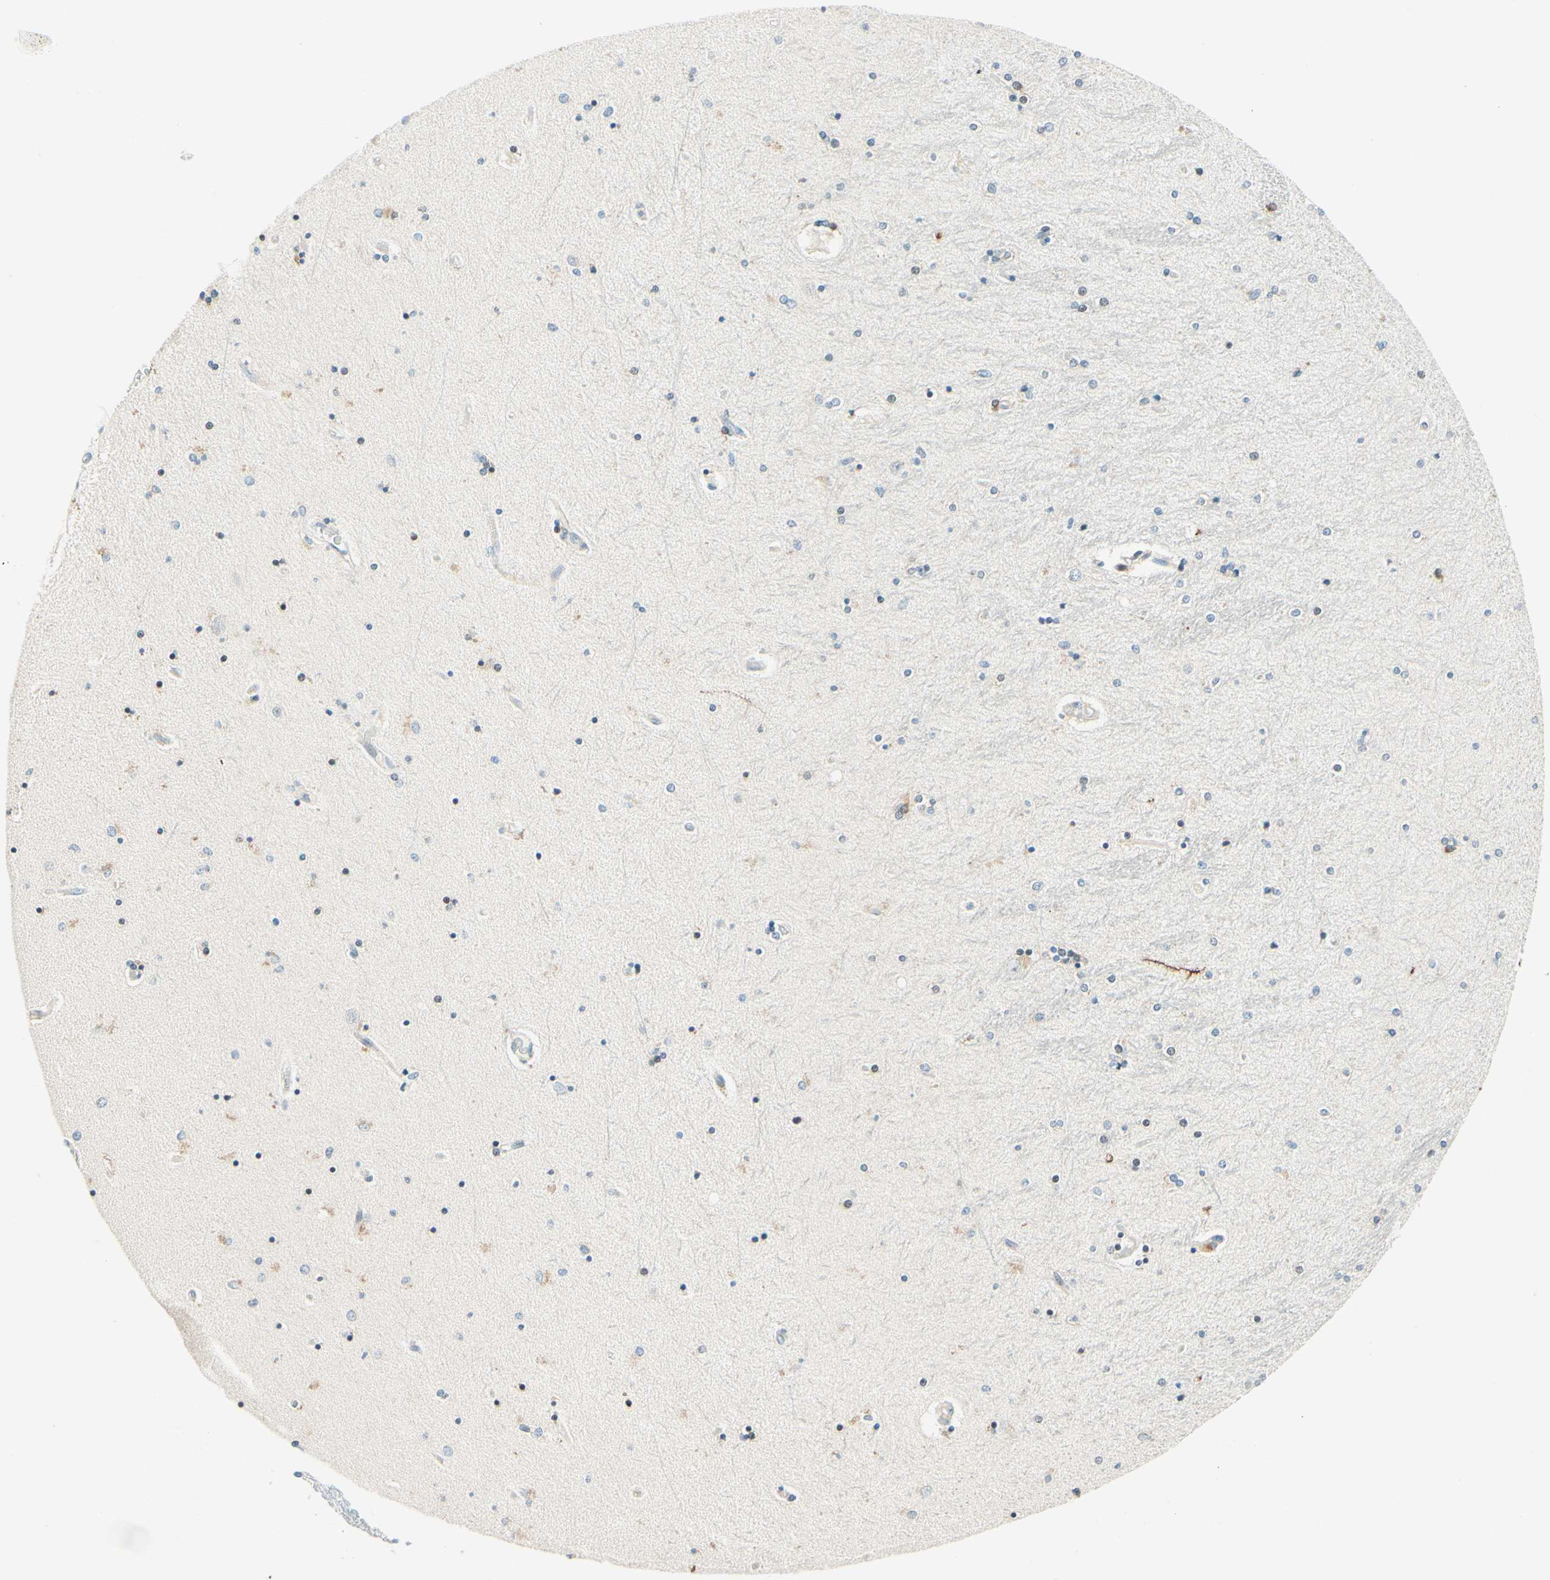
{"staining": {"intensity": "negative", "quantity": "none", "location": "none"}, "tissue": "hippocampus", "cell_type": "Glial cells", "image_type": "normal", "snomed": [{"axis": "morphology", "description": "Normal tissue, NOS"}, {"axis": "topography", "description": "Hippocampus"}], "caption": "Micrograph shows no protein expression in glial cells of unremarkable hippocampus.", "gene": "TAOK2", "patient": {"sex": "female", "age": 54}}